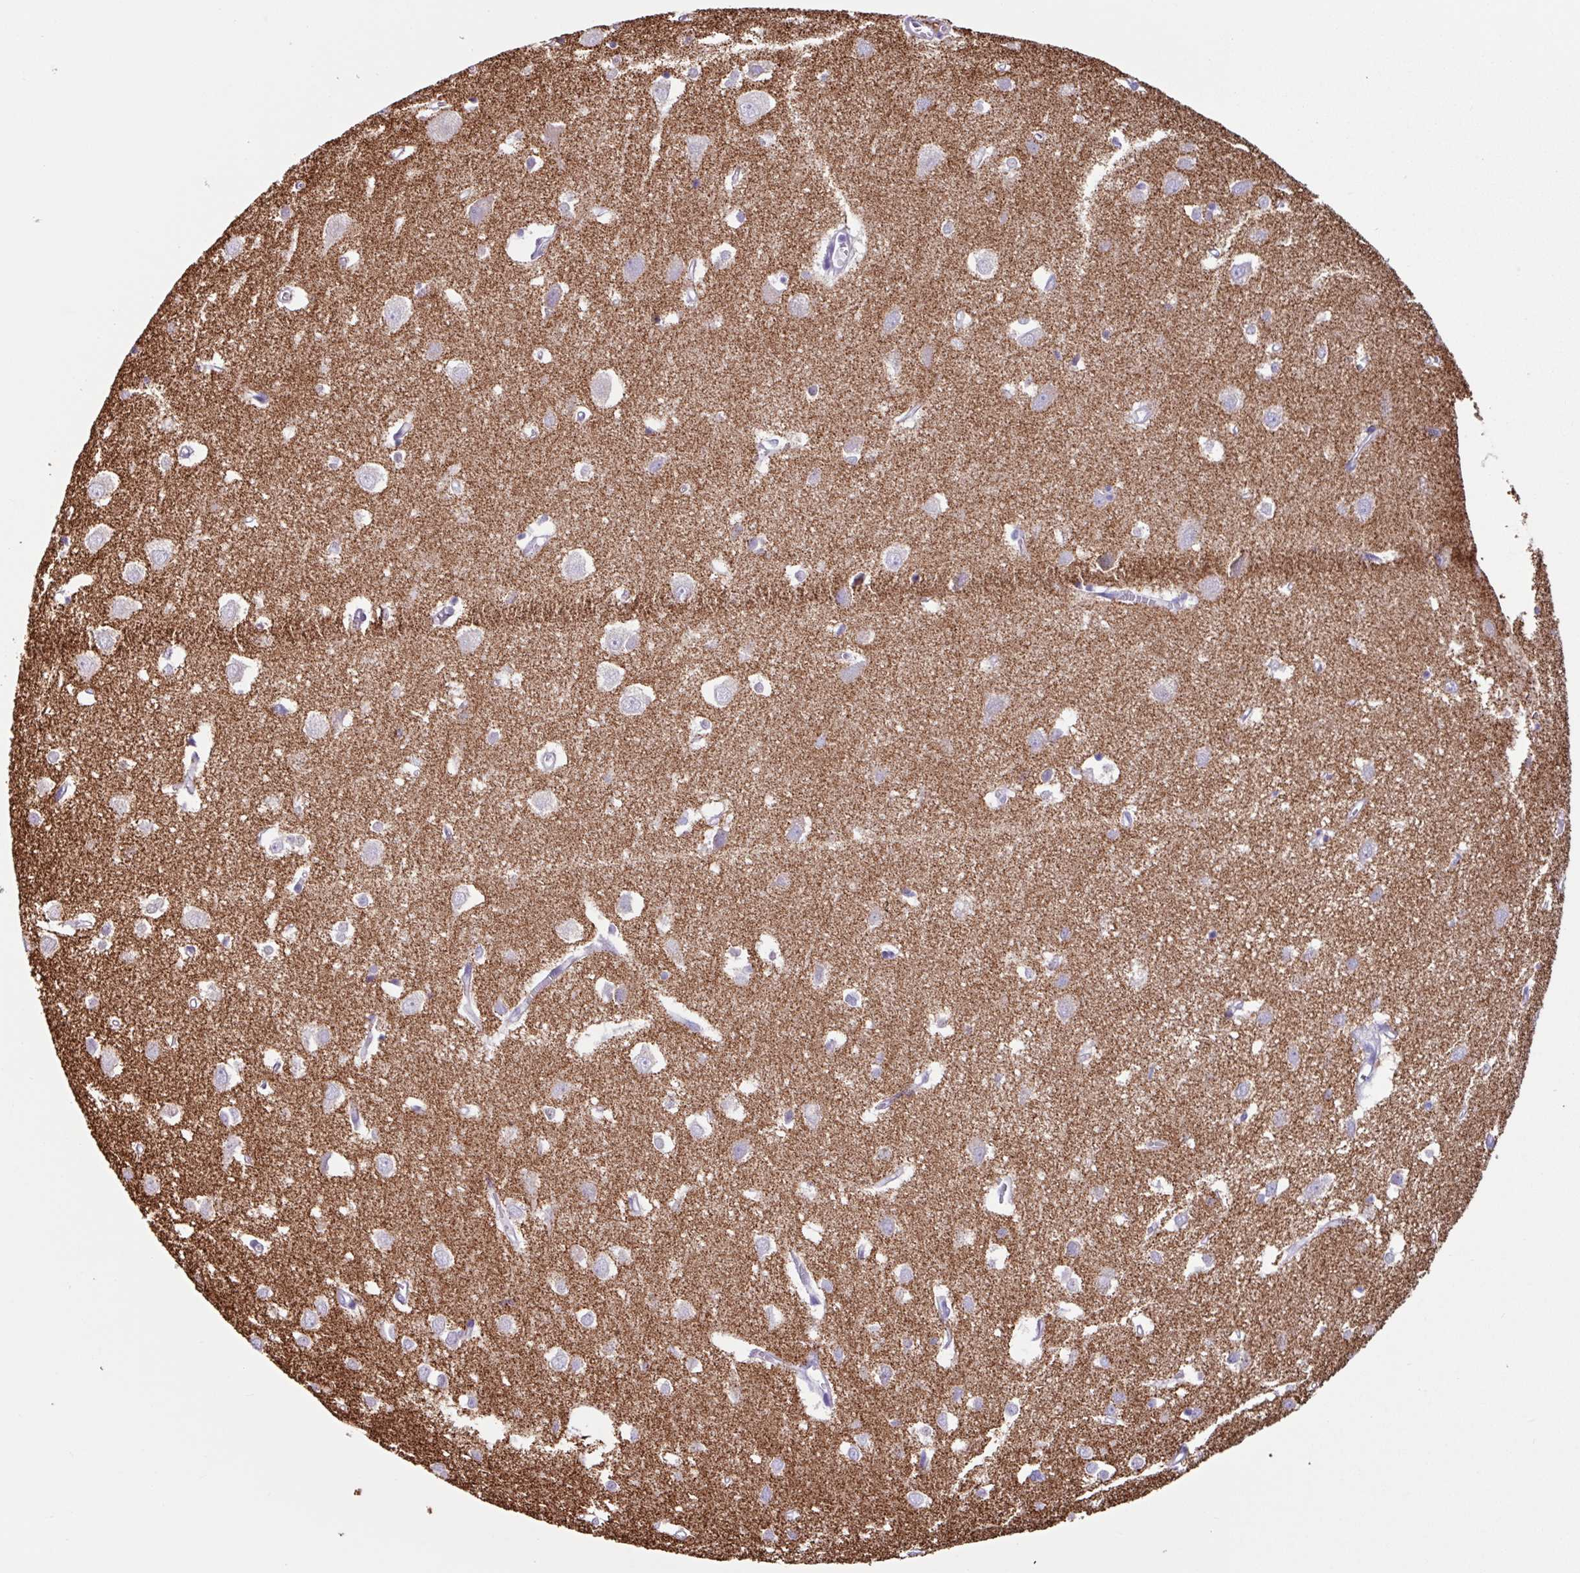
{"staining": {"intensity": "negative", "quantity": "none", "location": "none"}, "tissue": "cerebral cortex", "cell_type": "Endothelial cells", "image_type": "normal", "snomed": [{"axis": "morphology", "description": "Normal tissue, NOS"}, {"axis": "topography", "description": "Cerebral cortex"}], "caption": "IHC micrograph of unremarkable cerebral cortex: human cerebral cortex stained with DAB displays no significant protein expression in endothelial cells.", "gene": "OTX1", "patient": {"sex": "male", "age": 70}}